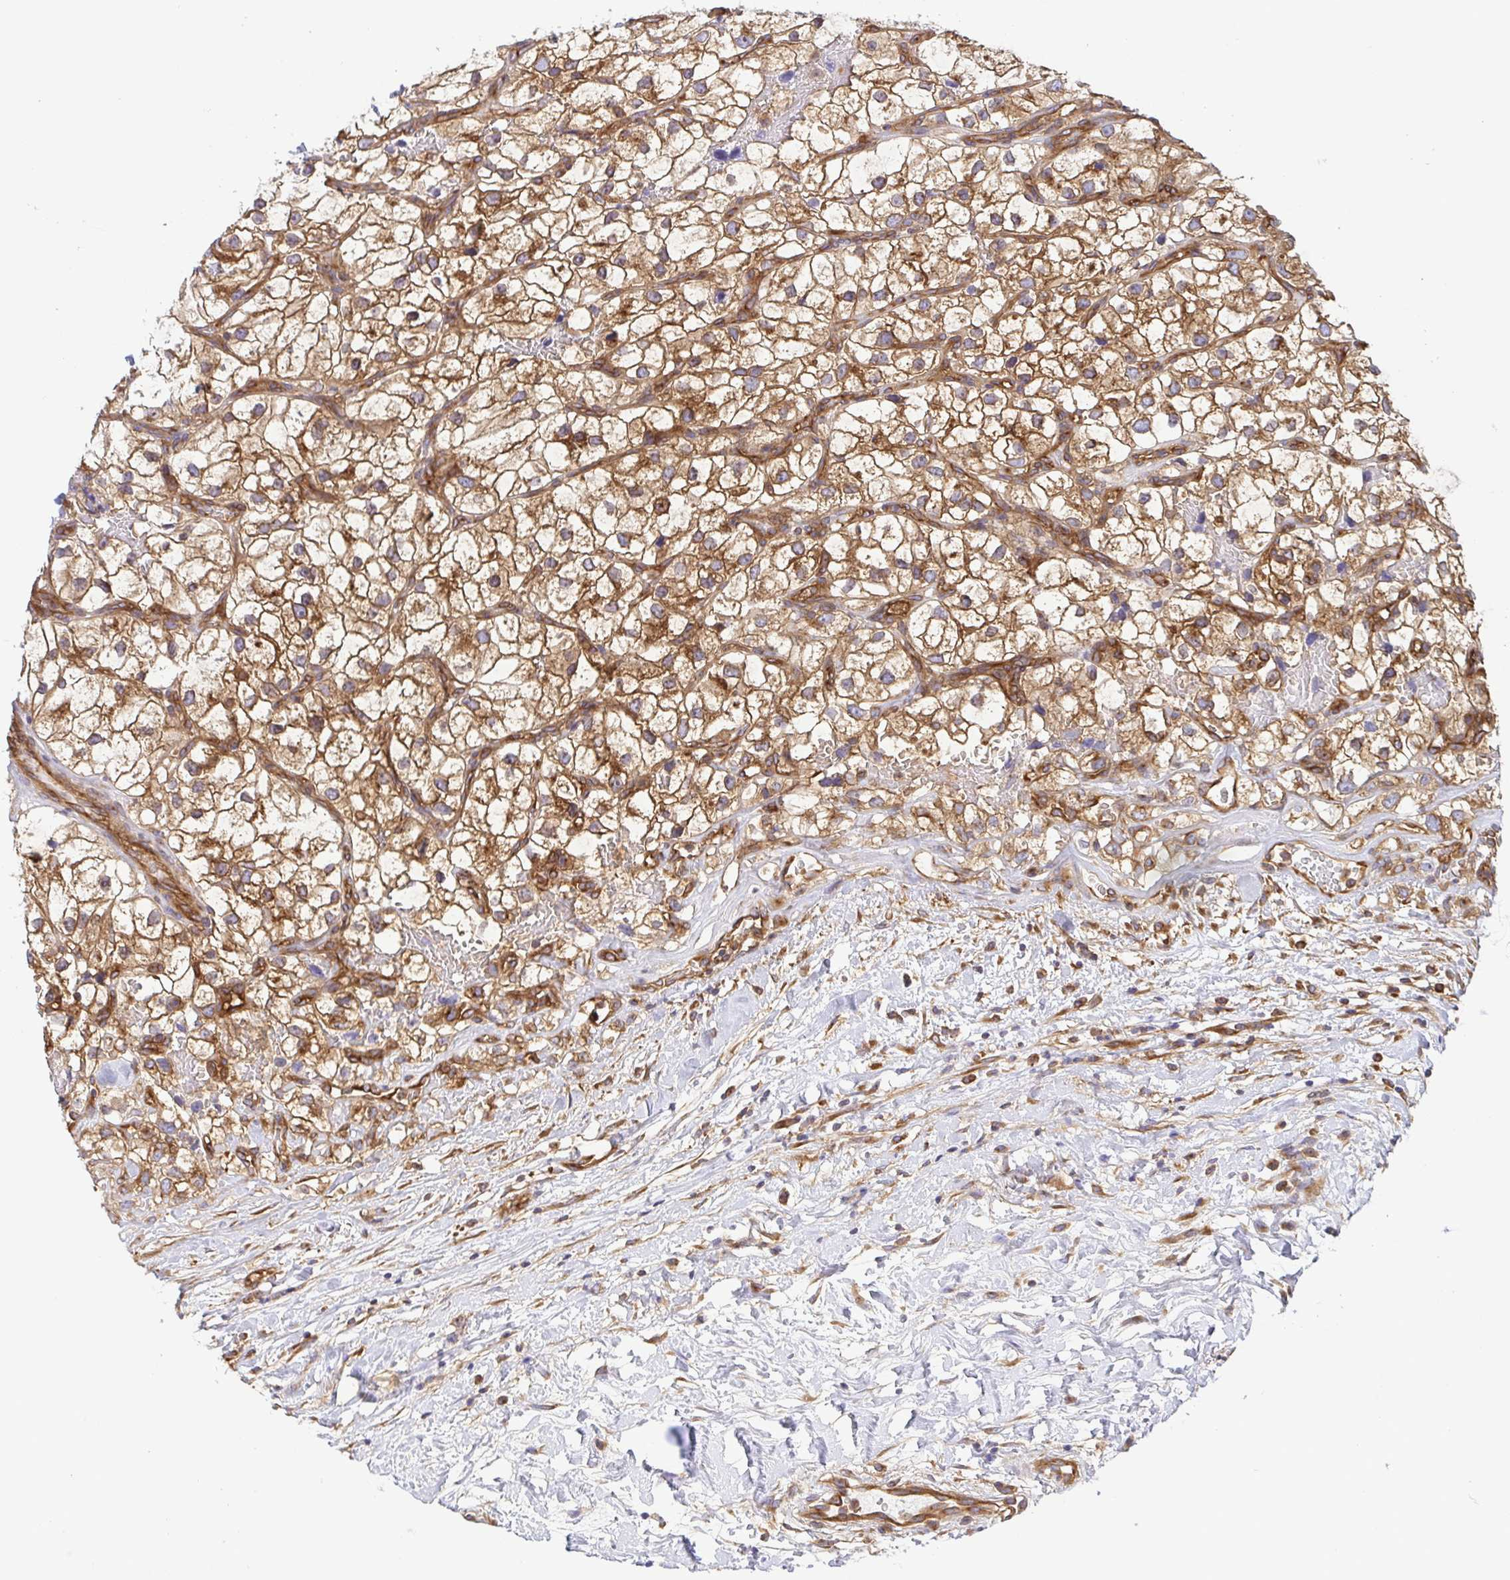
{"staining": {"intensity": "moderate", "quantity": ">75%", "location": "cytoplasmic/membranous"}, "tissue": "renal cancer", "cell_type": "Tumor cells", "image_type": "cancer", "snomed": [{"axis": "morphology", "description": "Adenocarcinoma, NOS"}, {"axis": "topography", "description": "Kidney"}], "caption": "IHC of renal cancer (adenocarcinoma) reveals medium levels of moderate cytoplasmic/membranous expression in about >75% of tumor cells. Immunohistochemistry (ihc) stains the protein of interest in brown and the nuclei are stained blue.", "gene": "KIF5B", "patient": {"sex": "male", "age": 59}}